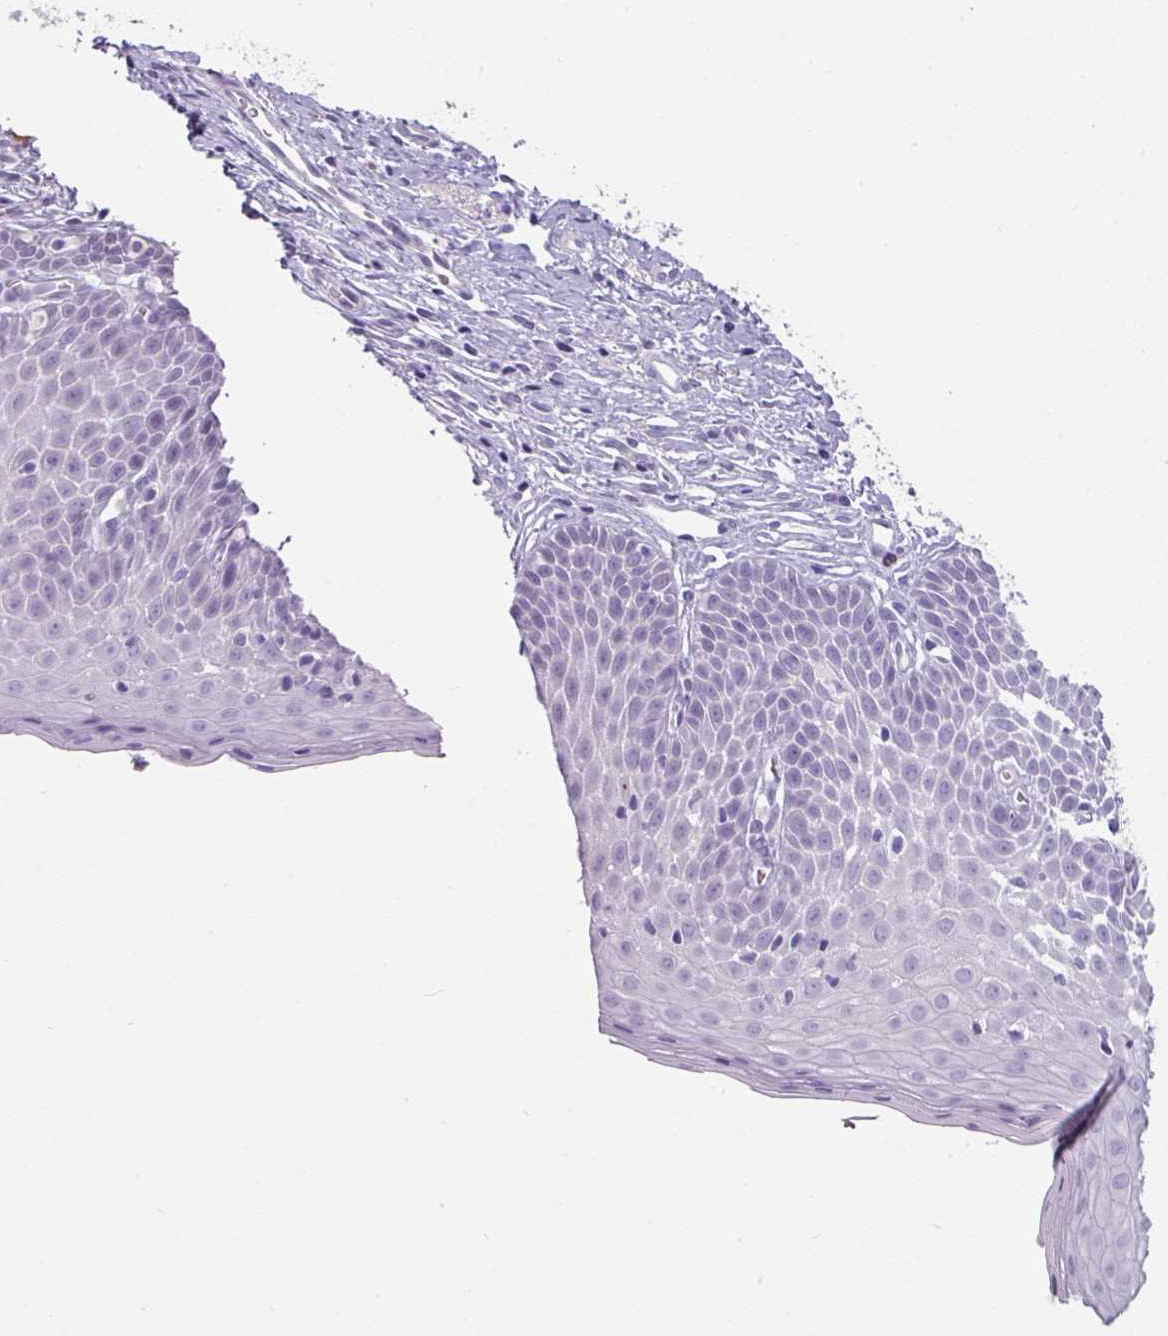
{"staining": {"intensity": "negative", "quantity": "none", "location": "none"}, "tissue": "cervix", "cell_type": "Glandular cells", "image_type": "normal", "snomed": [{"axis": "morphology", "description": "Normal tissue, NOS"}, {"axis": "topography", "description": "Cervix"}], "caption": "Protein analysis of benign cervix exhibits no significant expression in glandular cells. Brightfield microscopy of IHC stained with DAB (brown) and hematoxylin (blue), captured at high magnification.", "gene": "OR52N1", "patient": {"sex": "female", "age": 36}}